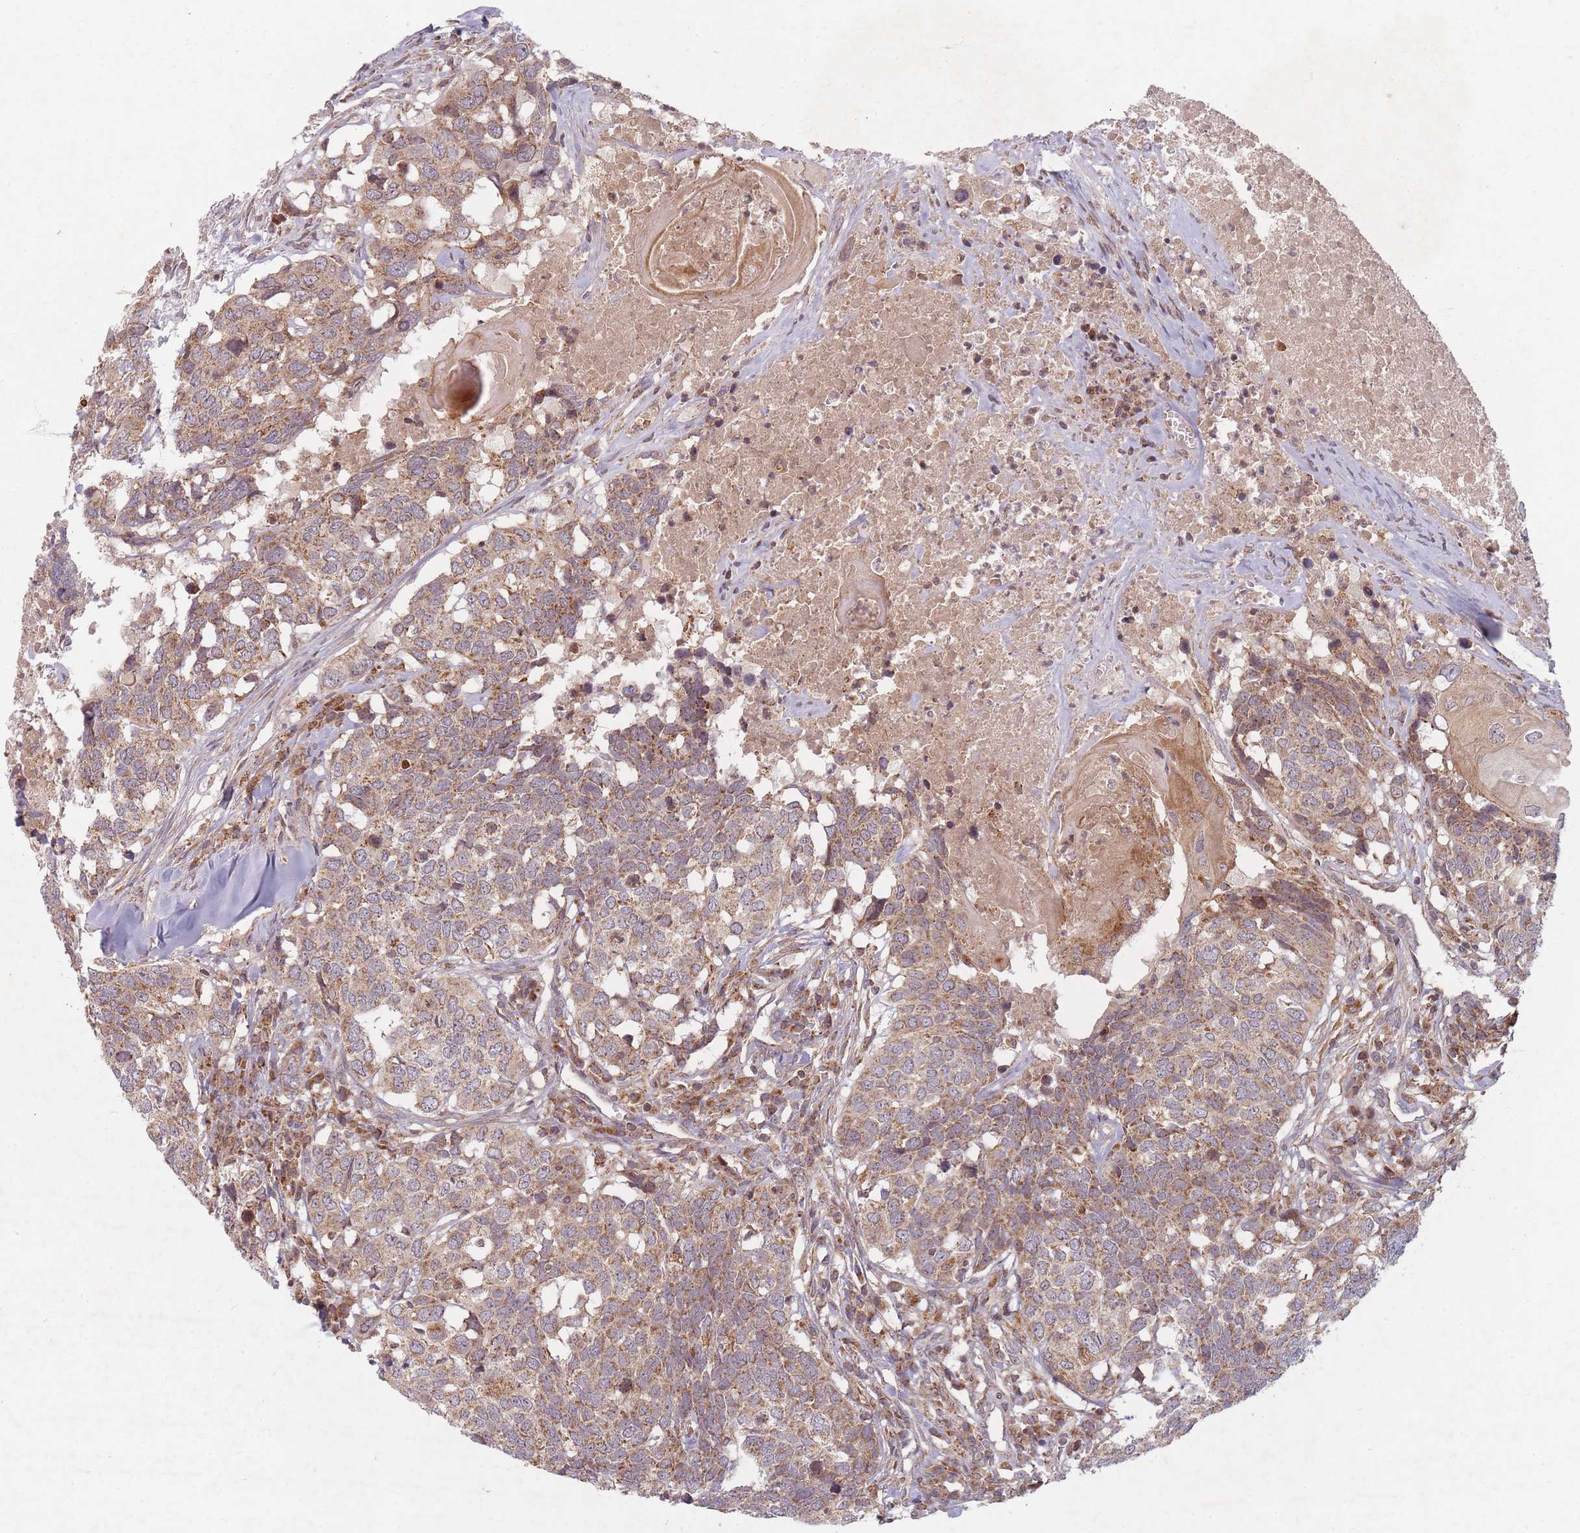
{"staining": {"intensity": "moderate", "quantity": ">75%", "location": "cytoplasmic/membranous"}, "tissue": "head and neck cancer", "cell_type": "Tumor cells", "image_type": "cancer", "snomed": [{"axis": "morphology", "description": "Squamous cell carcinoma, NOS"}, {"axis": "topography", "description": "Head-Neck"}], "caption": "Brown immunohistochemical staining in human squamous cell carcinoma (head and neck) displays moderate cytoplasmic/membranous expression in about >75% of tumor cells.", "gene": "RADX", "patient": {"sex": "male", "age": 66}}